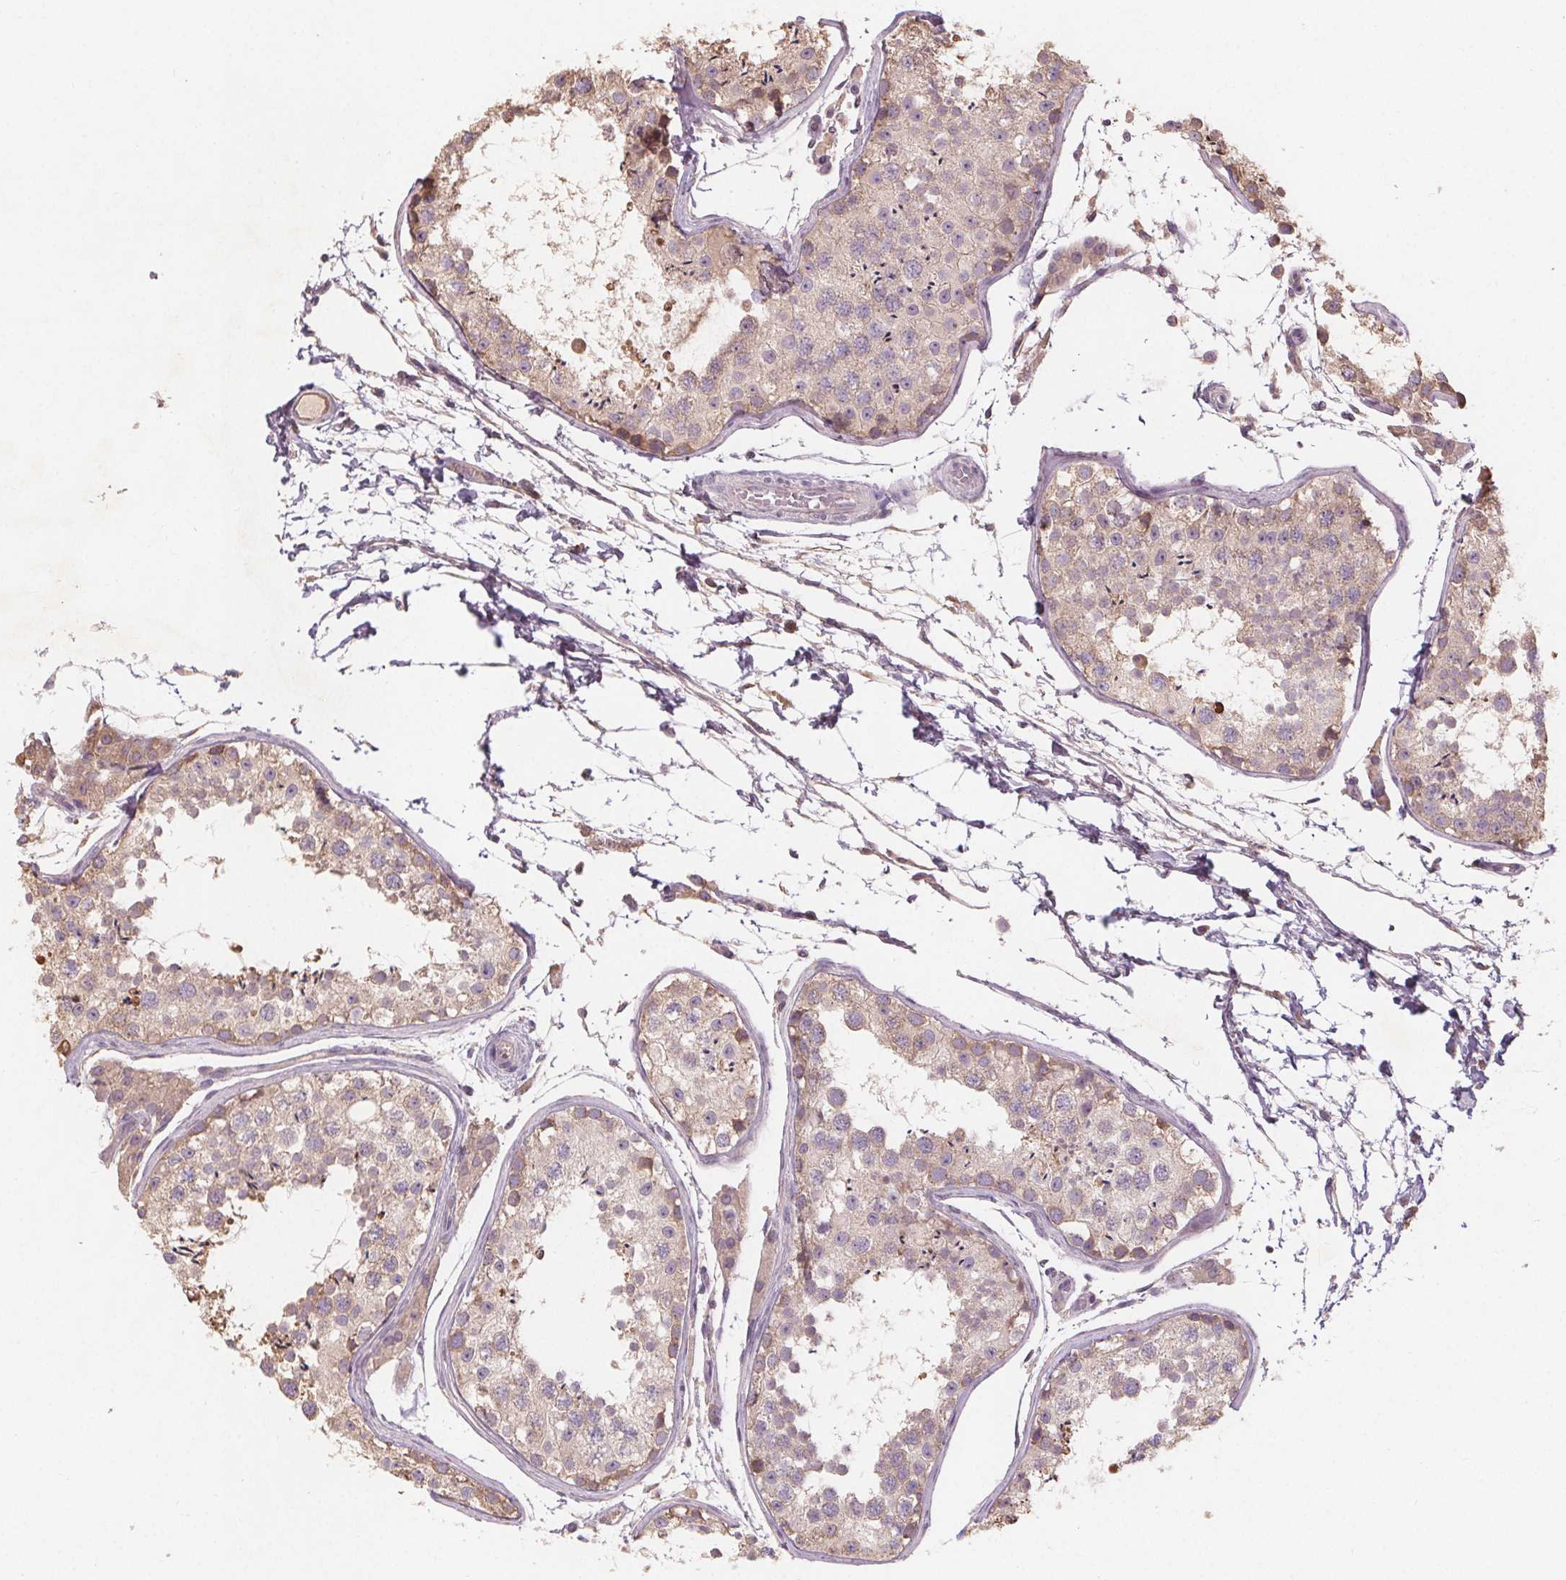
{"staining": {"intensity": "weak", "quantity": "25%-75%", "location": "cytoplasmic/membranous"}, "tissue": "testis", "cell_type": "Cells in seminiferous ducts", "image_type": "normal", "snomed": [{"axis": "morphology", "description": "Normal tissue, NOS"}, {"axis": "topography", "description": "Testis"}], "caption": "Testis stained with DAB immunohistochemistry displays low levels of weak cytoplasmic/membranous positivity in approximately 25%-75% of cells in seminiferous ducts.", "gene": "TMEM80", "patient": {"sex": "male", "age": 29}}